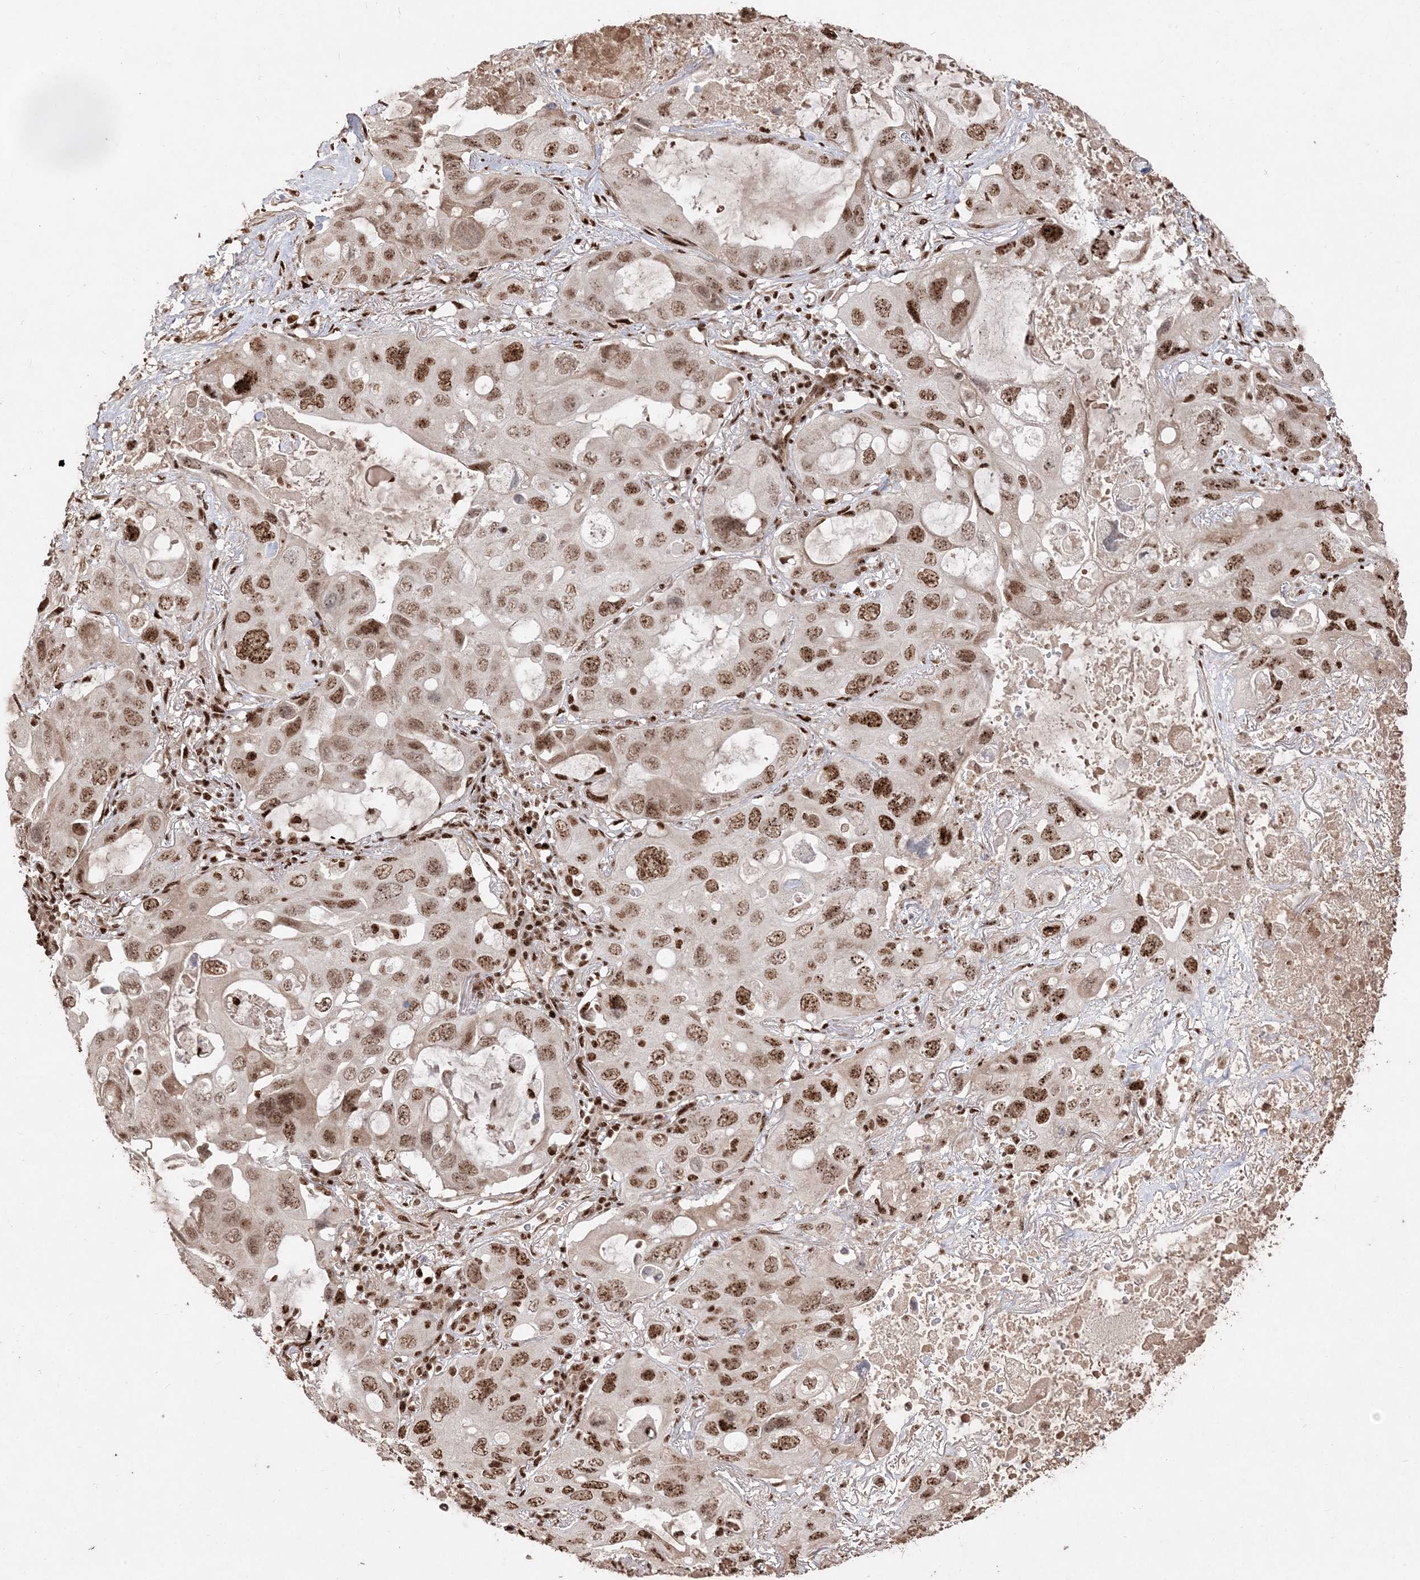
{"staining": {"intensity": "moderate", "quantity": ">75%", "location": "nuclear"}, "tissue": "lung cancer", "cell_type": "Tumor cells", "image_type": "cancer", "snomed": [{"axis": "morphology", "description": "Squamous cell carcinoma, NOS"}, {"axis": "topography", "description": "Lung"}], "caption": "Immunohistochemical staining of human lung cancer exhibits medium levels of moderate nuclear protein positivity in about >75% of tumor cells.", "gene": "RBM17", "patient": {"sex": "female", "age": 73}}